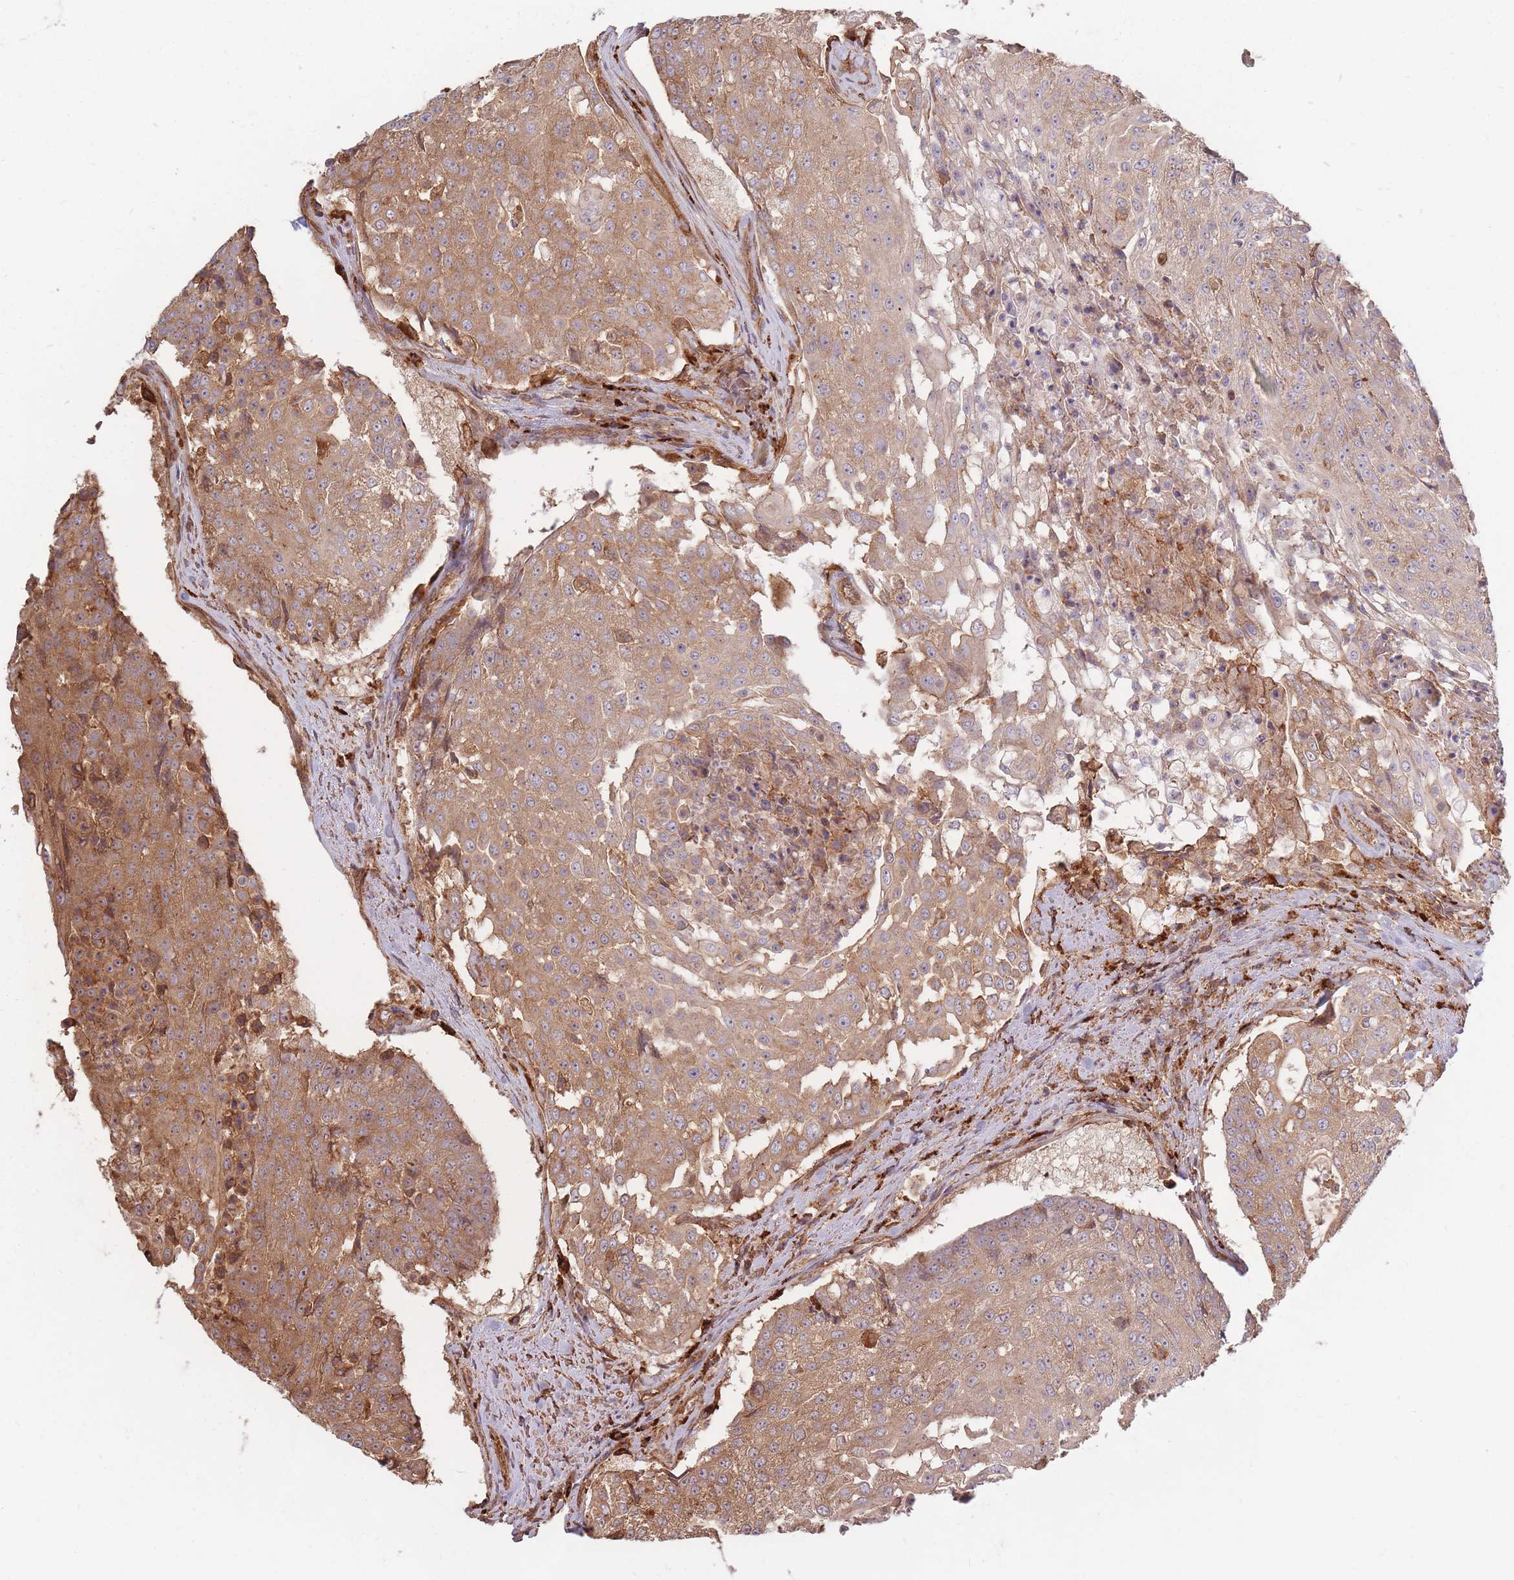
{"staining": {"intensity": "moderate", "quantity": ">75%", "location": "cytoplasmic/membranous"}, "tissue": "urothelial cancer", "cell_type": "Tumor cells", "image_type": "cancer", "snomed": [{"axis": "morphology", "description": "Urothelial carcinoma, High grade"}, {"axis": "topography", "description": "Urinary bladder"}], "caption": "DAB (3,3'-diaminobenzidine) immunohistochemical staining of urothelial cancer displays moderate cytoplasmic/membranous protein expression in approximately >75% of tumor cells.", "gene": "RASSF2", "patient": {"sex": "female", "age": 63}}